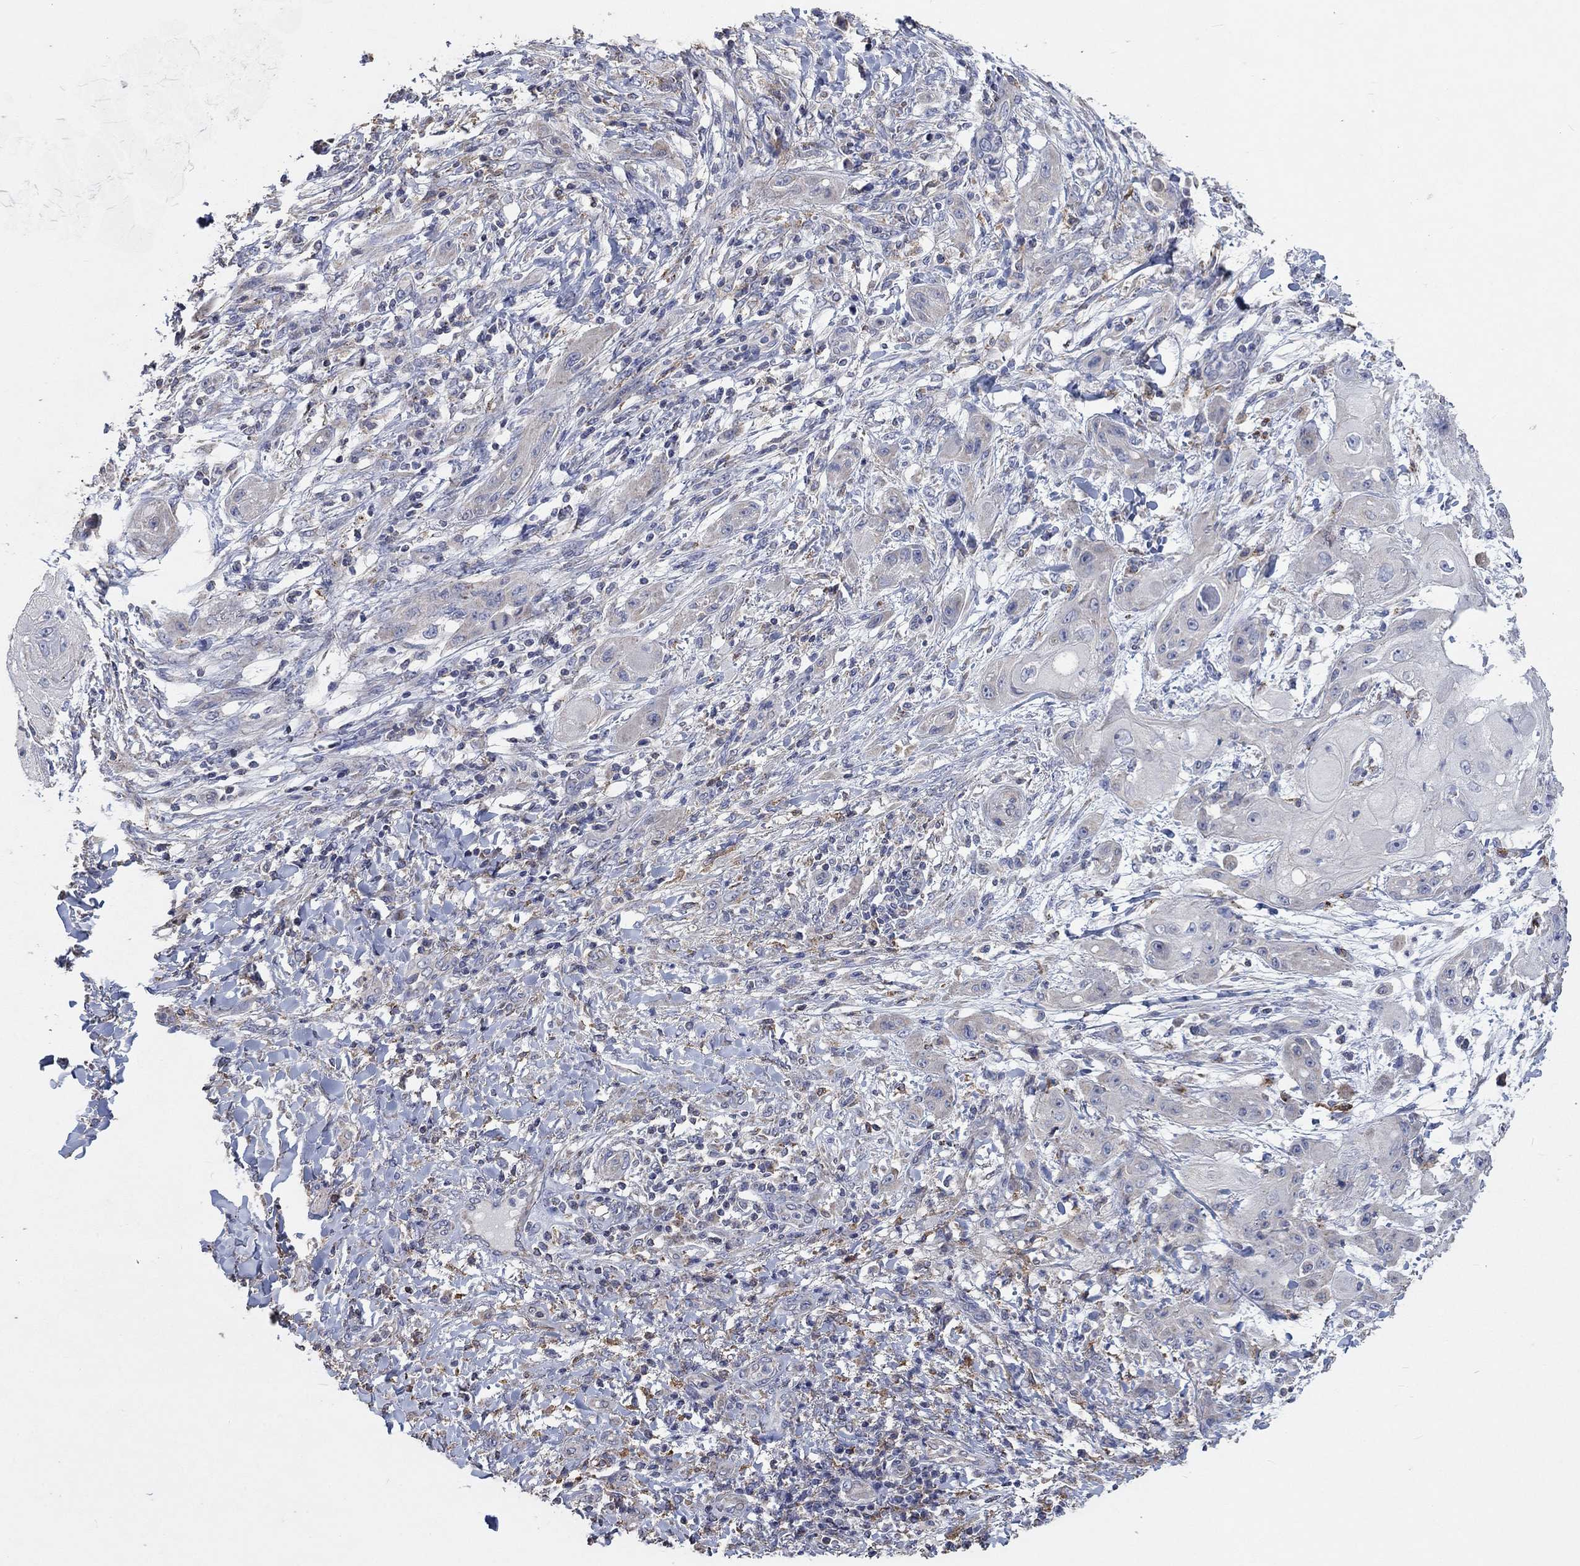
{"staining": {"intensity": "negative", "quantity": "none", "location": "none"}, "tissue": "skin cancer", "cell_type": "Tumor cells", "image_type": "cancer", "snomed": [{"axis": "morphology", "description": "Squamous cell carcinoma, NOS"}, {"axis": "topography", "description": "Skin"}], "caption": "This is a photomicrograph of immunohistochemistry (IHC) staining of skin cancer, which shows no expression in tumor cells. The staining was performed using DAB (3,3'-diaminobenzidine) to visualize the protein expression in brown, while the nuclei were stained in blue with hematoxylin (Magnification: 20x).", "gene": "UGT8", "patient": {"sex": "male", "age": 62}}